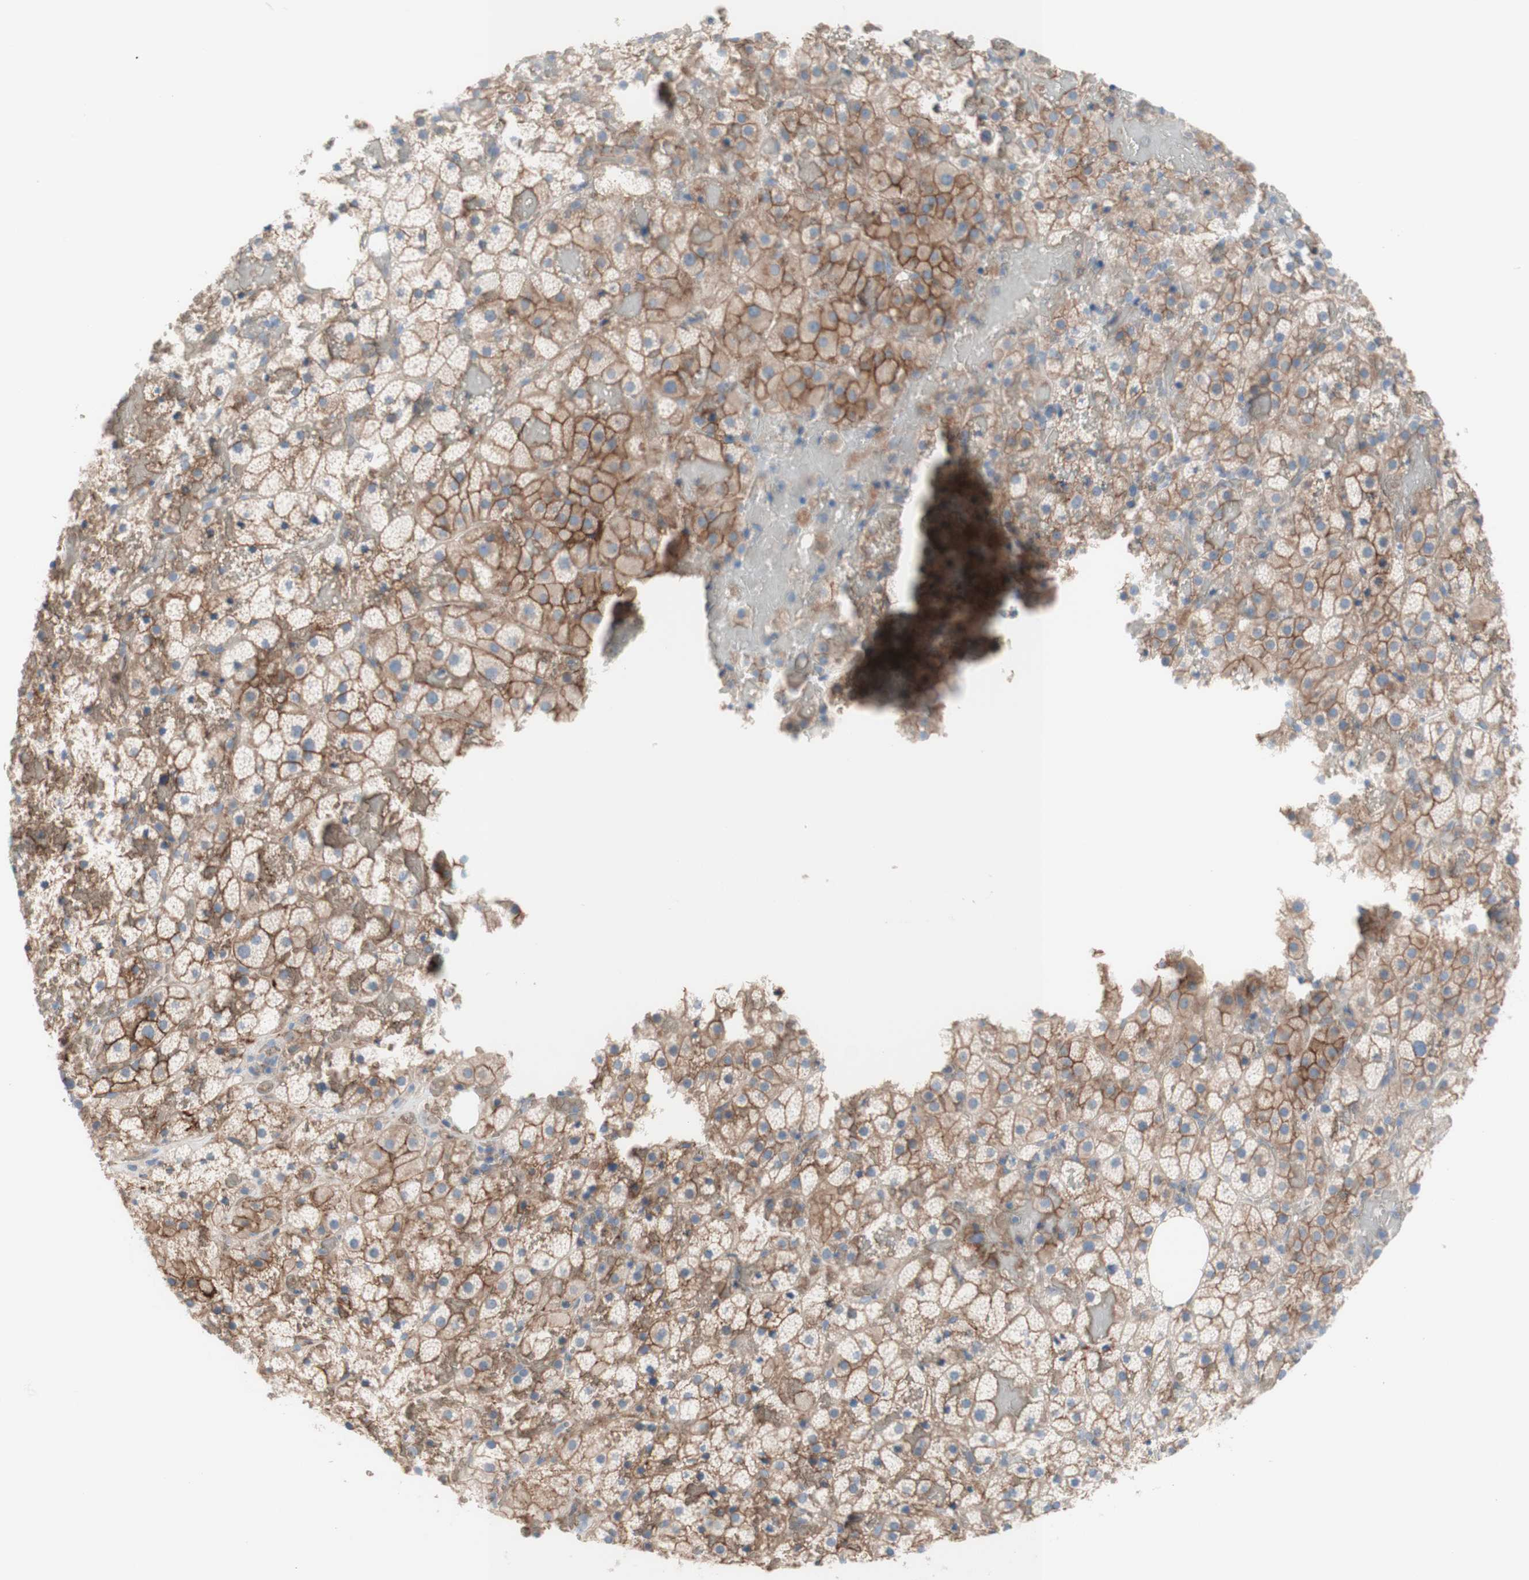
{"staining": {"intensity": "moderate", "quantity": ">75%", "location": "cytoplasmic/membranous"}, "tissue": "adrenal gland", "cell_type": "Glandular cells", "image_type": "normal", "snomed": [{"axis": "morphology", "description": "Normal tissue, NOS"}, {"axis": "topography", "description": "Adrenal gland"}], "caption": "A brown stain highlights moderate cytoplasmic/membranous staining of a protein in glandular cells of benign human adrenal gland.", "gene": "CD46", "patient": {"sex": "female", "age": 59}}